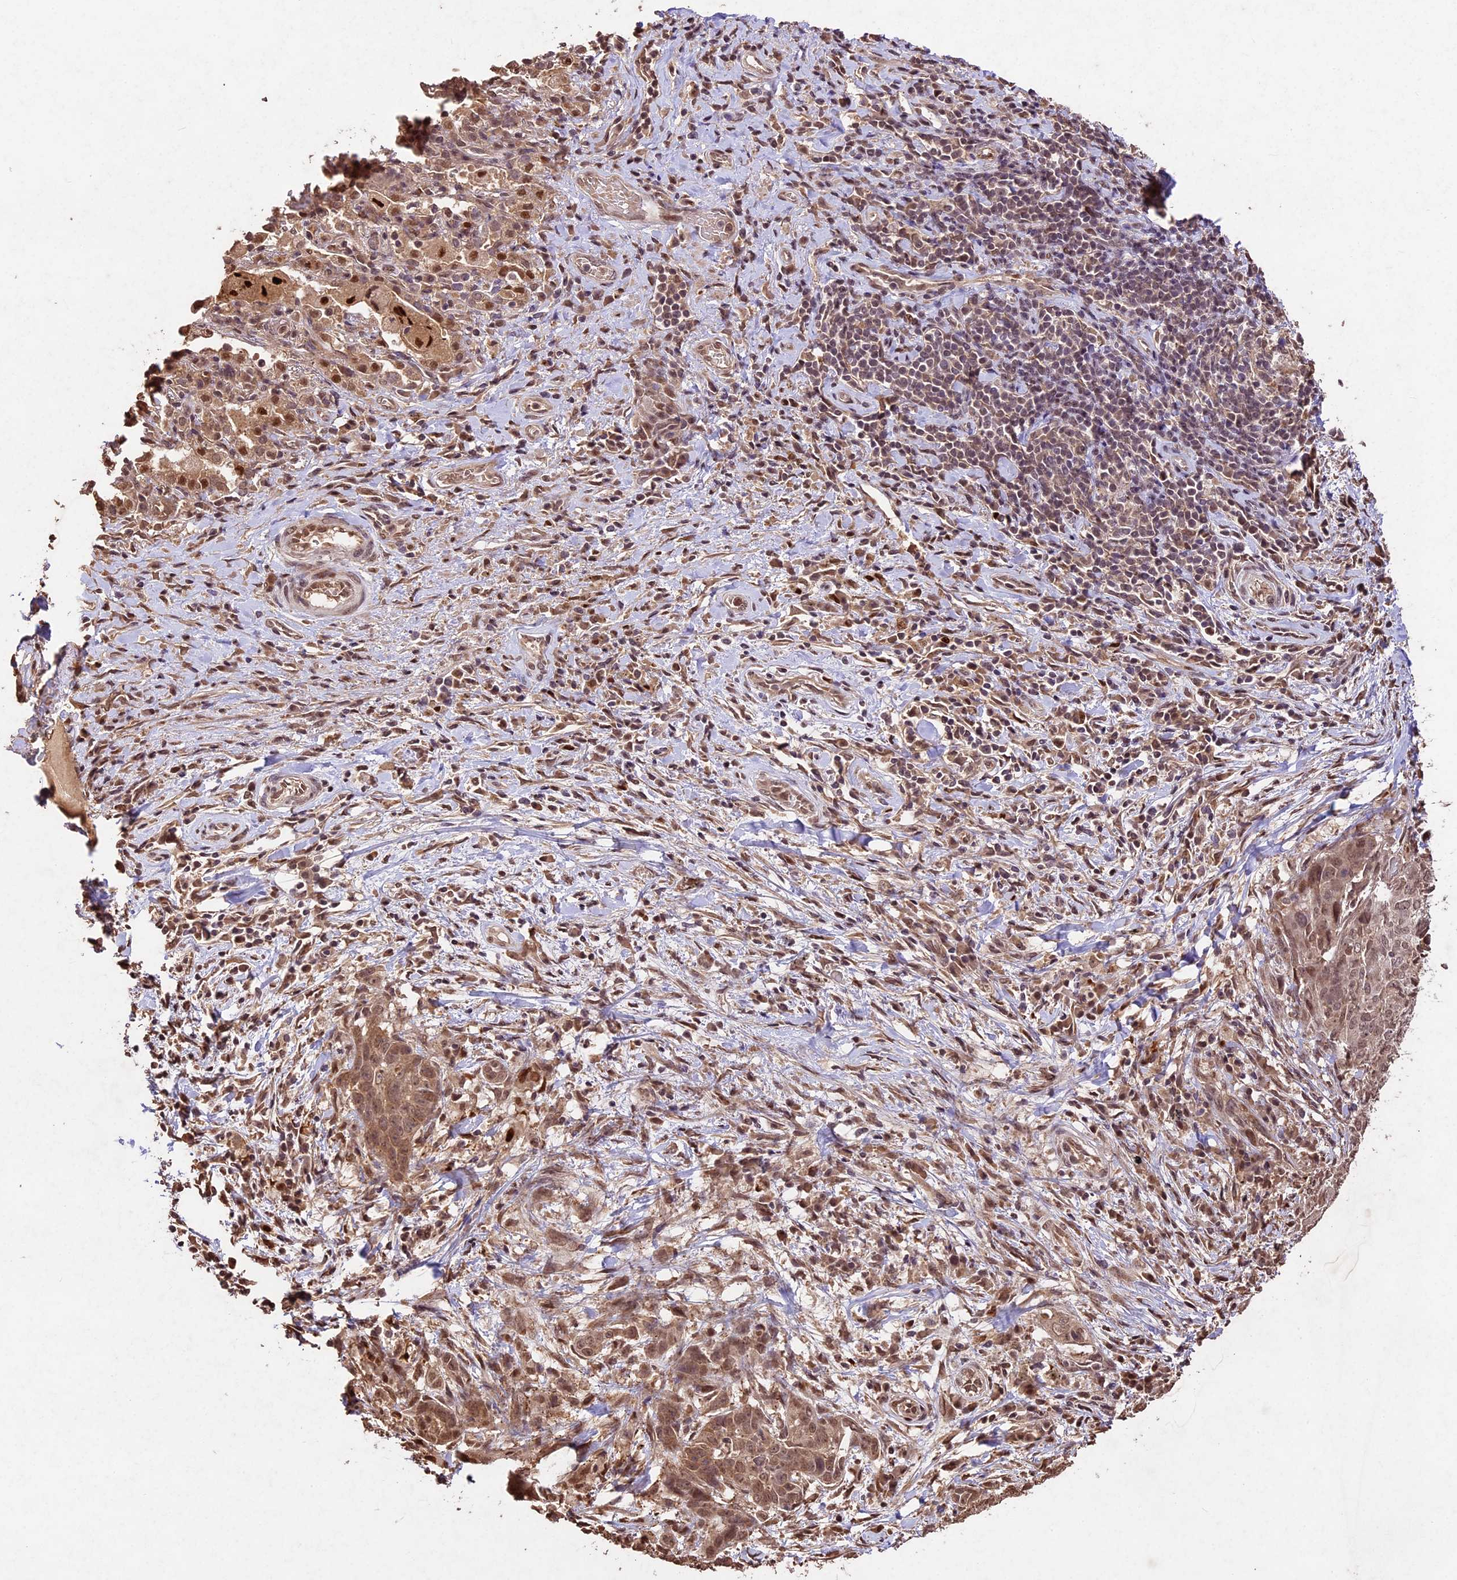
{"staining": {"intensity": "moderate", "quantity": ">75%", "location": "cytoplasmic/membranous,nuclear"}, "tissue": "adipose tissue", "cell_type": "Adipocytes", "image_type": "normal", "snomed": [{"axis": "morphology", "description": "Normal tissue, NOS"}, {"axis": "morphology", "description": "Squamous cell carcinoma, NOS"}, {"axis": "topography", "description": "Bronchus"}, {"axis": "topography", "description": "Lung"}], "caption": "Brown immunohistochemical staining in normal human adipose tissue exhibits moderate cytoplasmic/membranous,nuclear positivity in approximately >75% of adipocytes. (Brightfield microscopy of DAB IHC at high magnification).", "gene": "CDKN2AIP", "patient": {"sex": "male", "age": 64}}